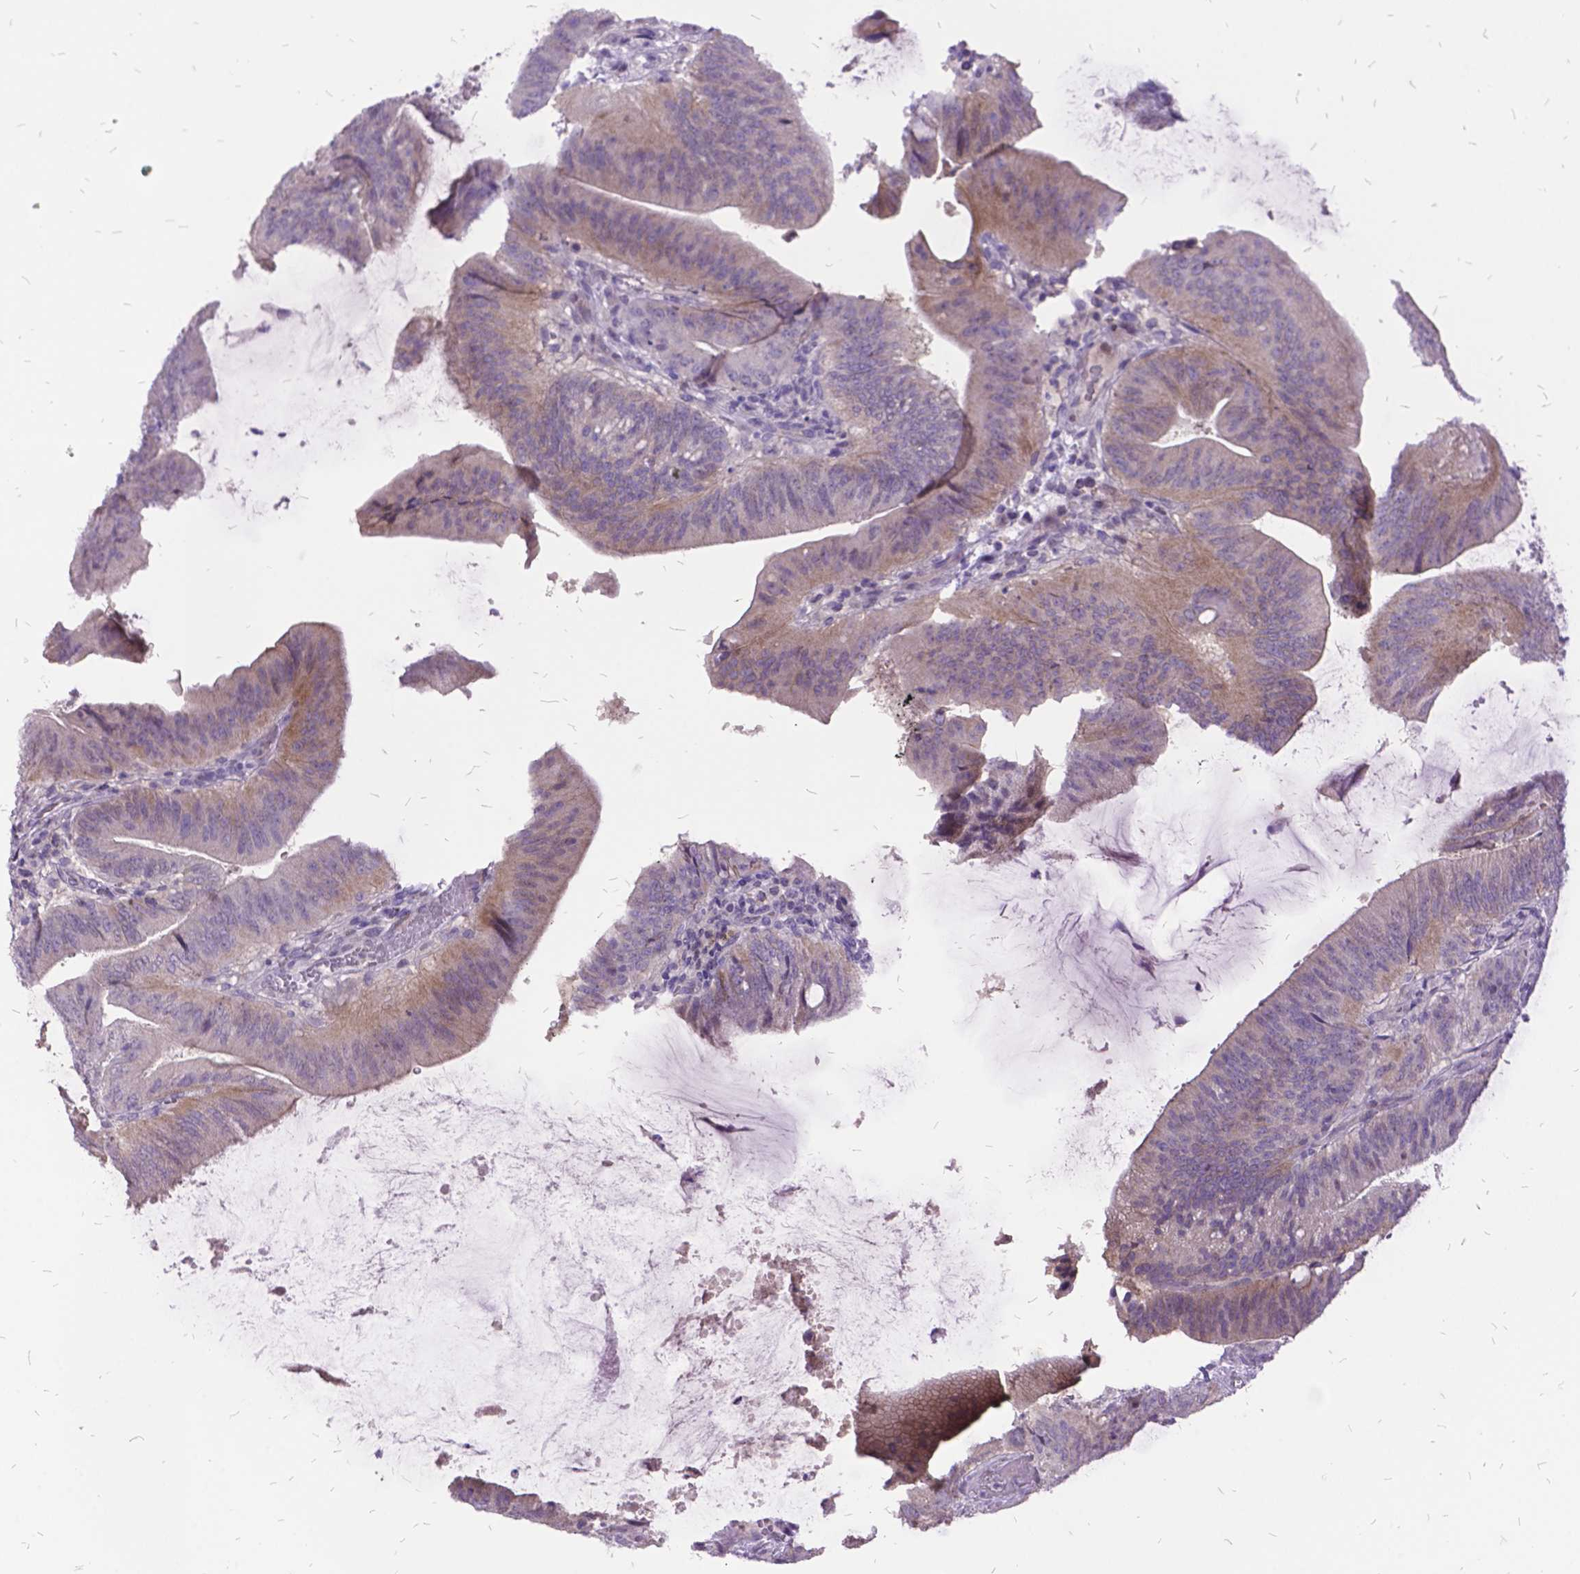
{"staining": {"intensity": "weak", "quantity": "25%-75%", "location": "cytoplasmic/membranous"}, "tissue": "colorectal cancer", "cell_type": "Tumor cells", "image_type": "cancer", "snomed": [{"axis": "morphology", "description": "Adenocarcinoma, NOS"}, {"axis": "topography", "description": "Colon"}], "caption": "Colorectal cancer (adenocarcinoma) stained with immunohistochemistry displays weak cytoplasmic/membranous expression in approximately 25%-75% of tumor cells. (Stains: DAB in brown, nuclei in blue, Microscopy: brightfield microscopy at high magnification).", "gene": "ITGB6", "patient": {"sex": "female", "age": 43}}